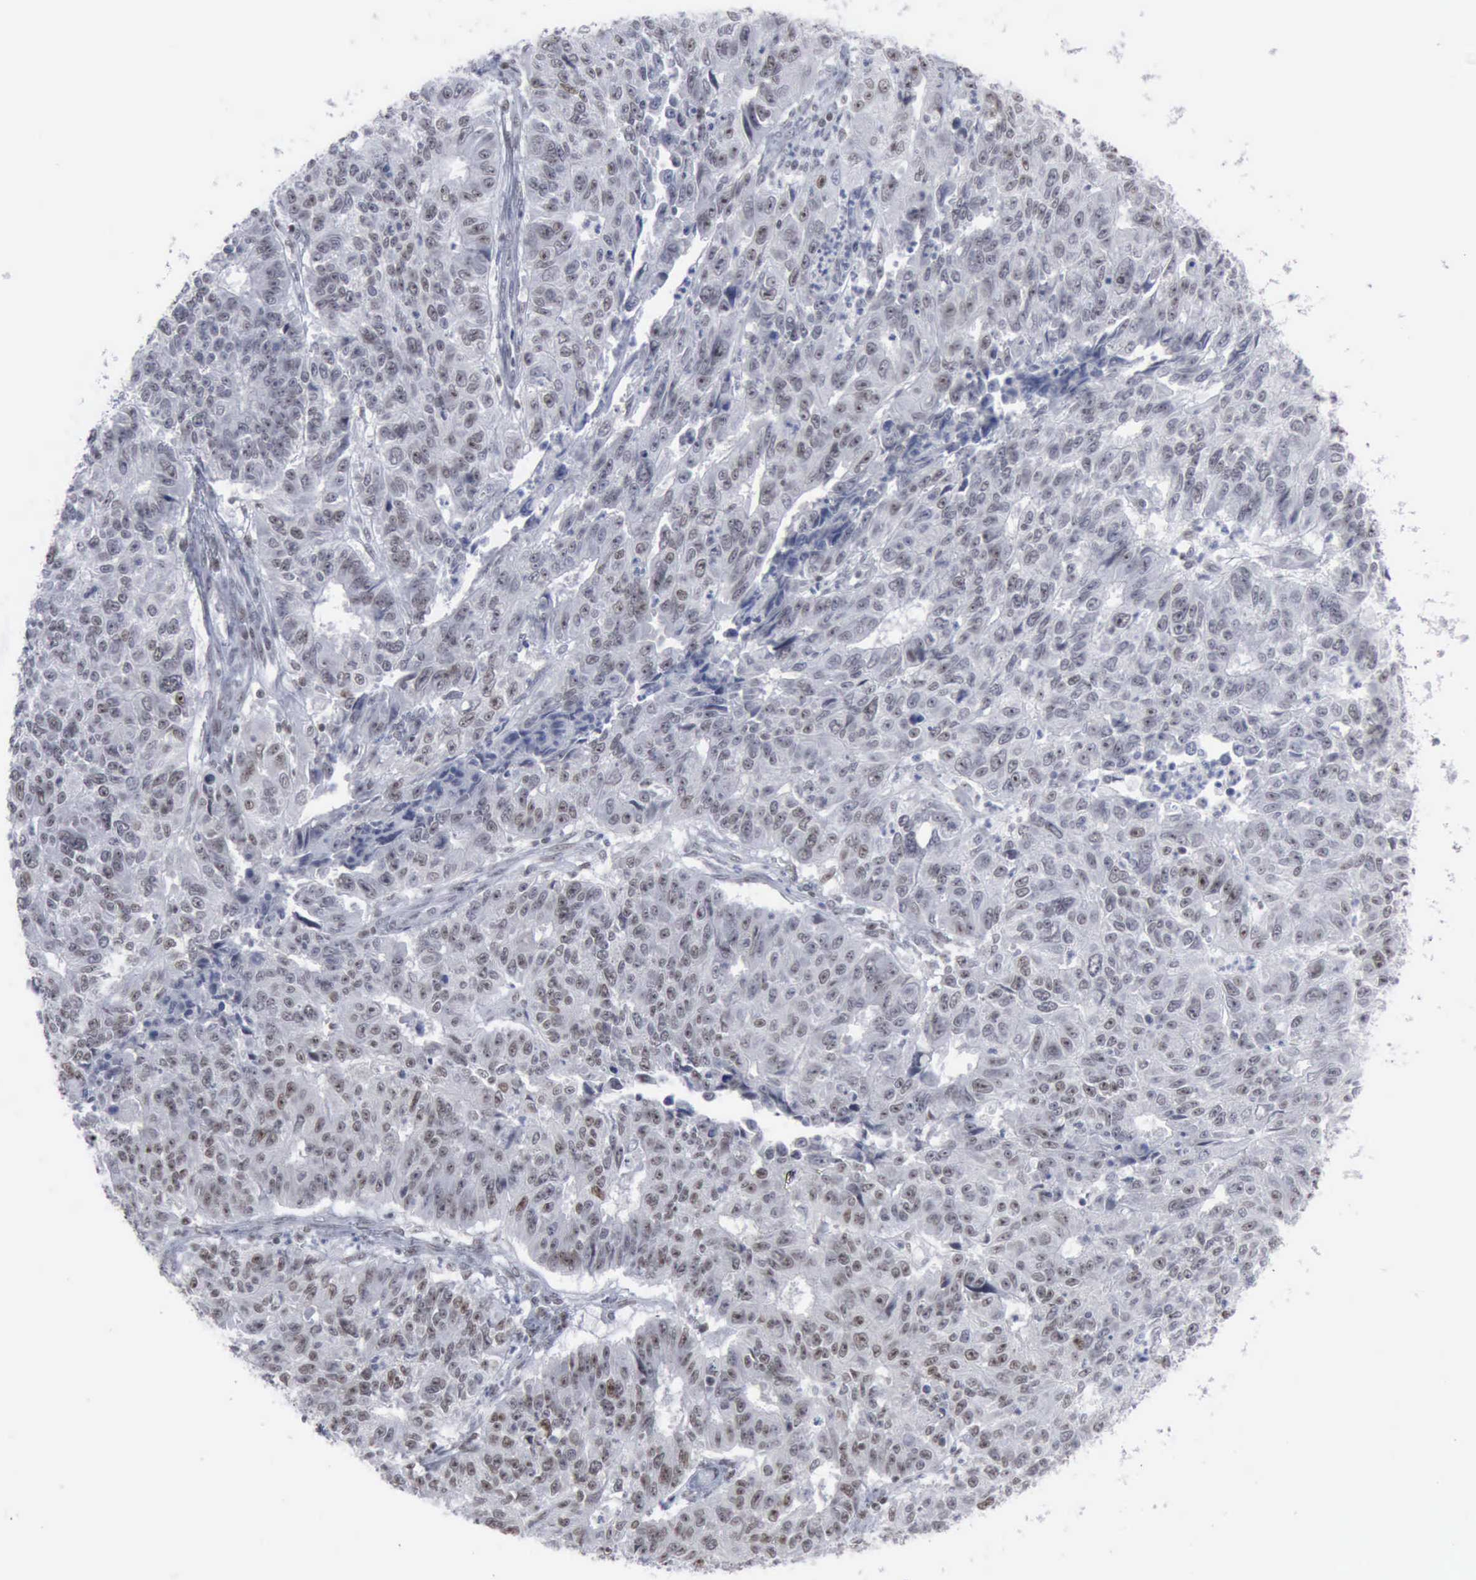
{"staining": {"intensity": "weak", "quantity": ">75%", "location": "nuclear"}, "tissue": "endometrial cancer", "cell_type": "Tumor cells", "image_type": "cancer", "snomed": [{"axis": "morphology", "description": "Adenocarcinoma, NOS"}, {"axis": "topography", "description": "Endometrium"}], "caption": "Adenocarcinoma (endometrial) stained with a brown dye shows weak nuclear positive expression in about >75% of tumor cells.", "gene": "XPA", "patient": {"sex": "female", "age": 42}}